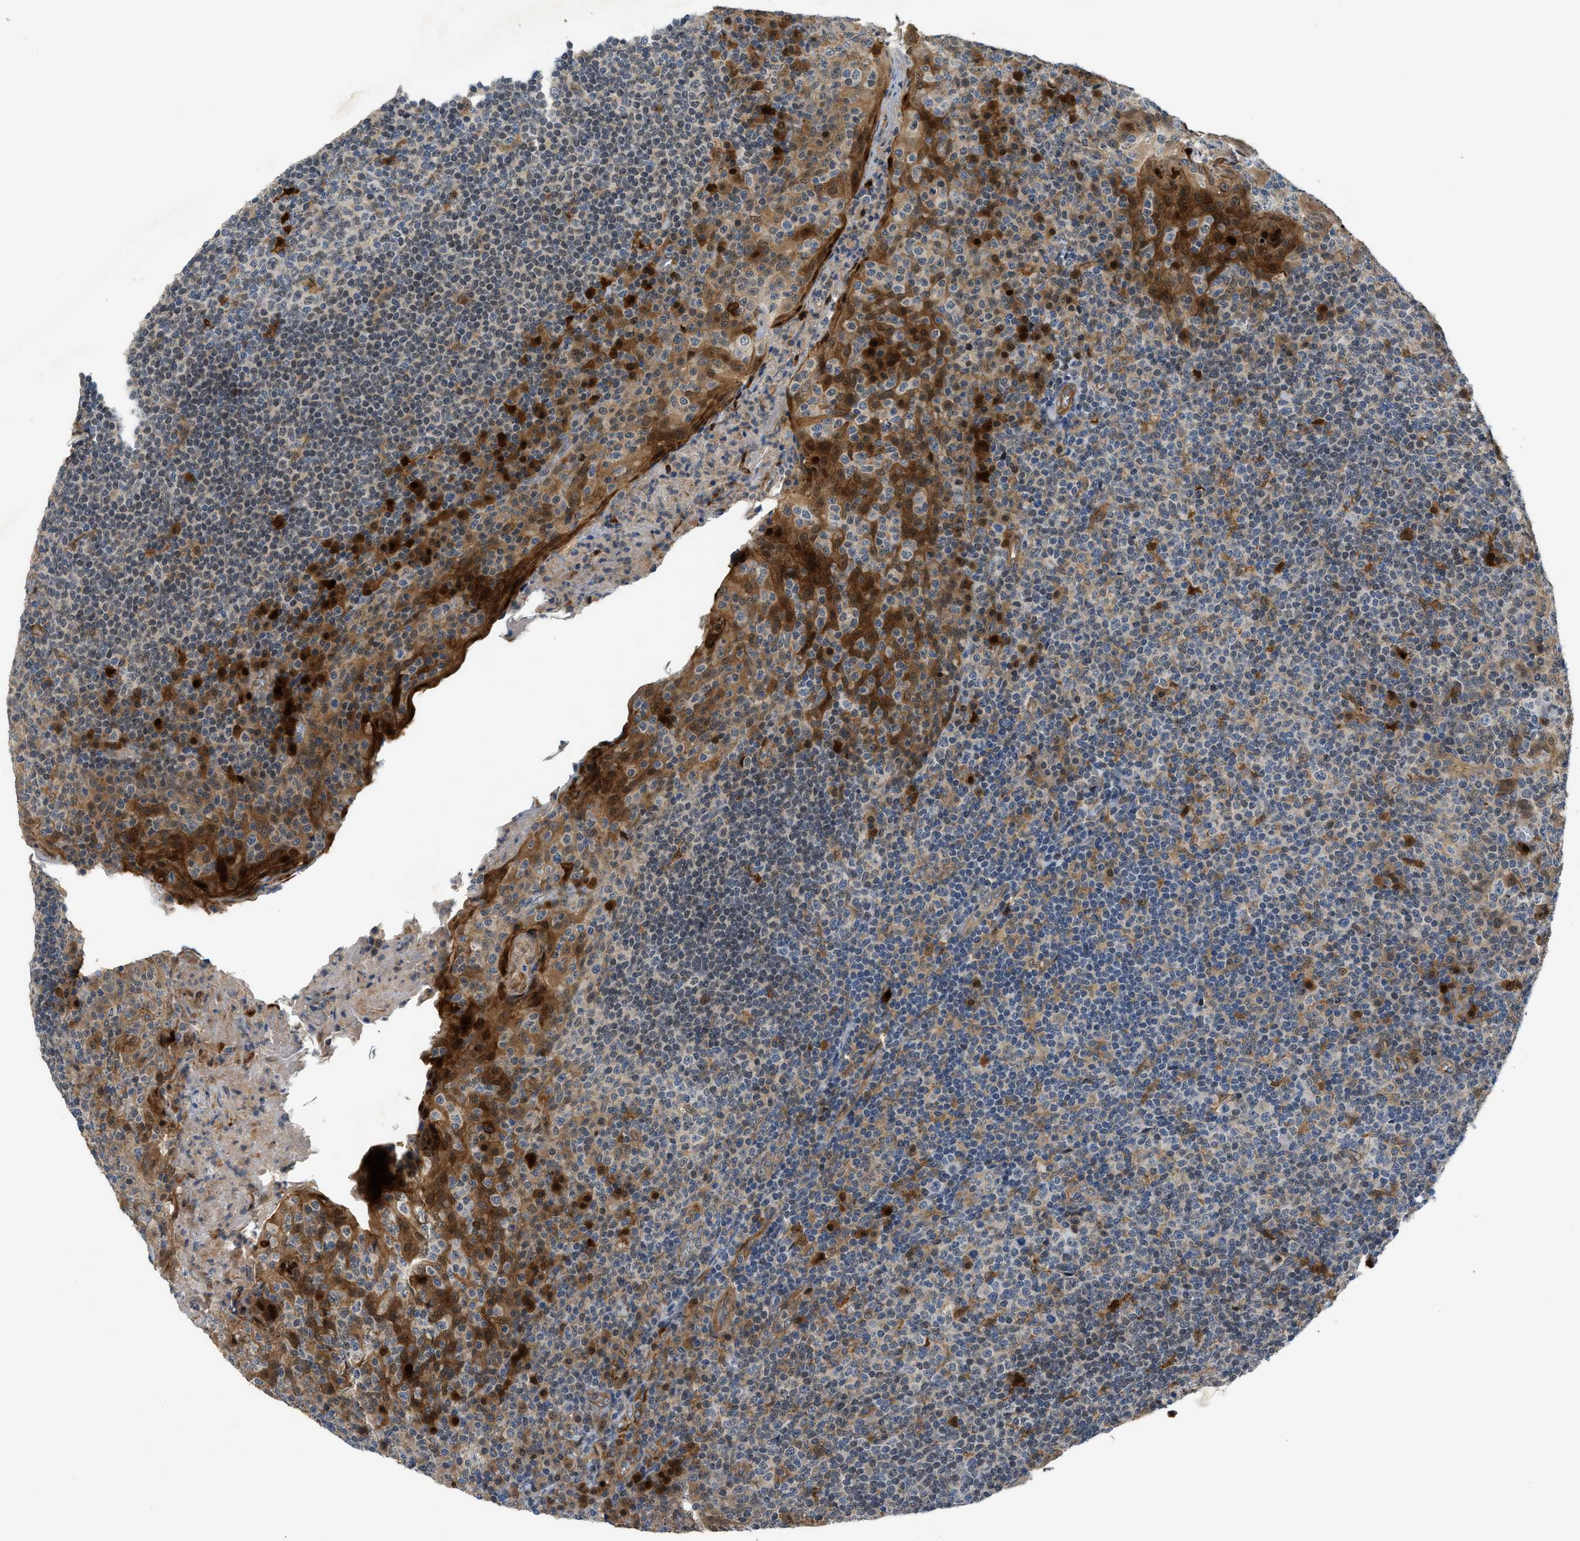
{"staining": {"intensity": "weak", "quantity": "<25%", "location": "nuclear"}, "tissue": "tonsil", "cell_type": "Germinal center cells", "image_type": "normal", "snomed": [{"axis": "morphology", "description": "Normal tissue, NOS"}, {"axis": "topography", "description": "Tonsil"}], "caption": "Immunohistochemistry histopathology image of benign tonsil stained for a protein (brown), which reveals no staining in germinal center cells.", "gene": "TRAK2", "patient": {"sex": "male", "age": 17}}